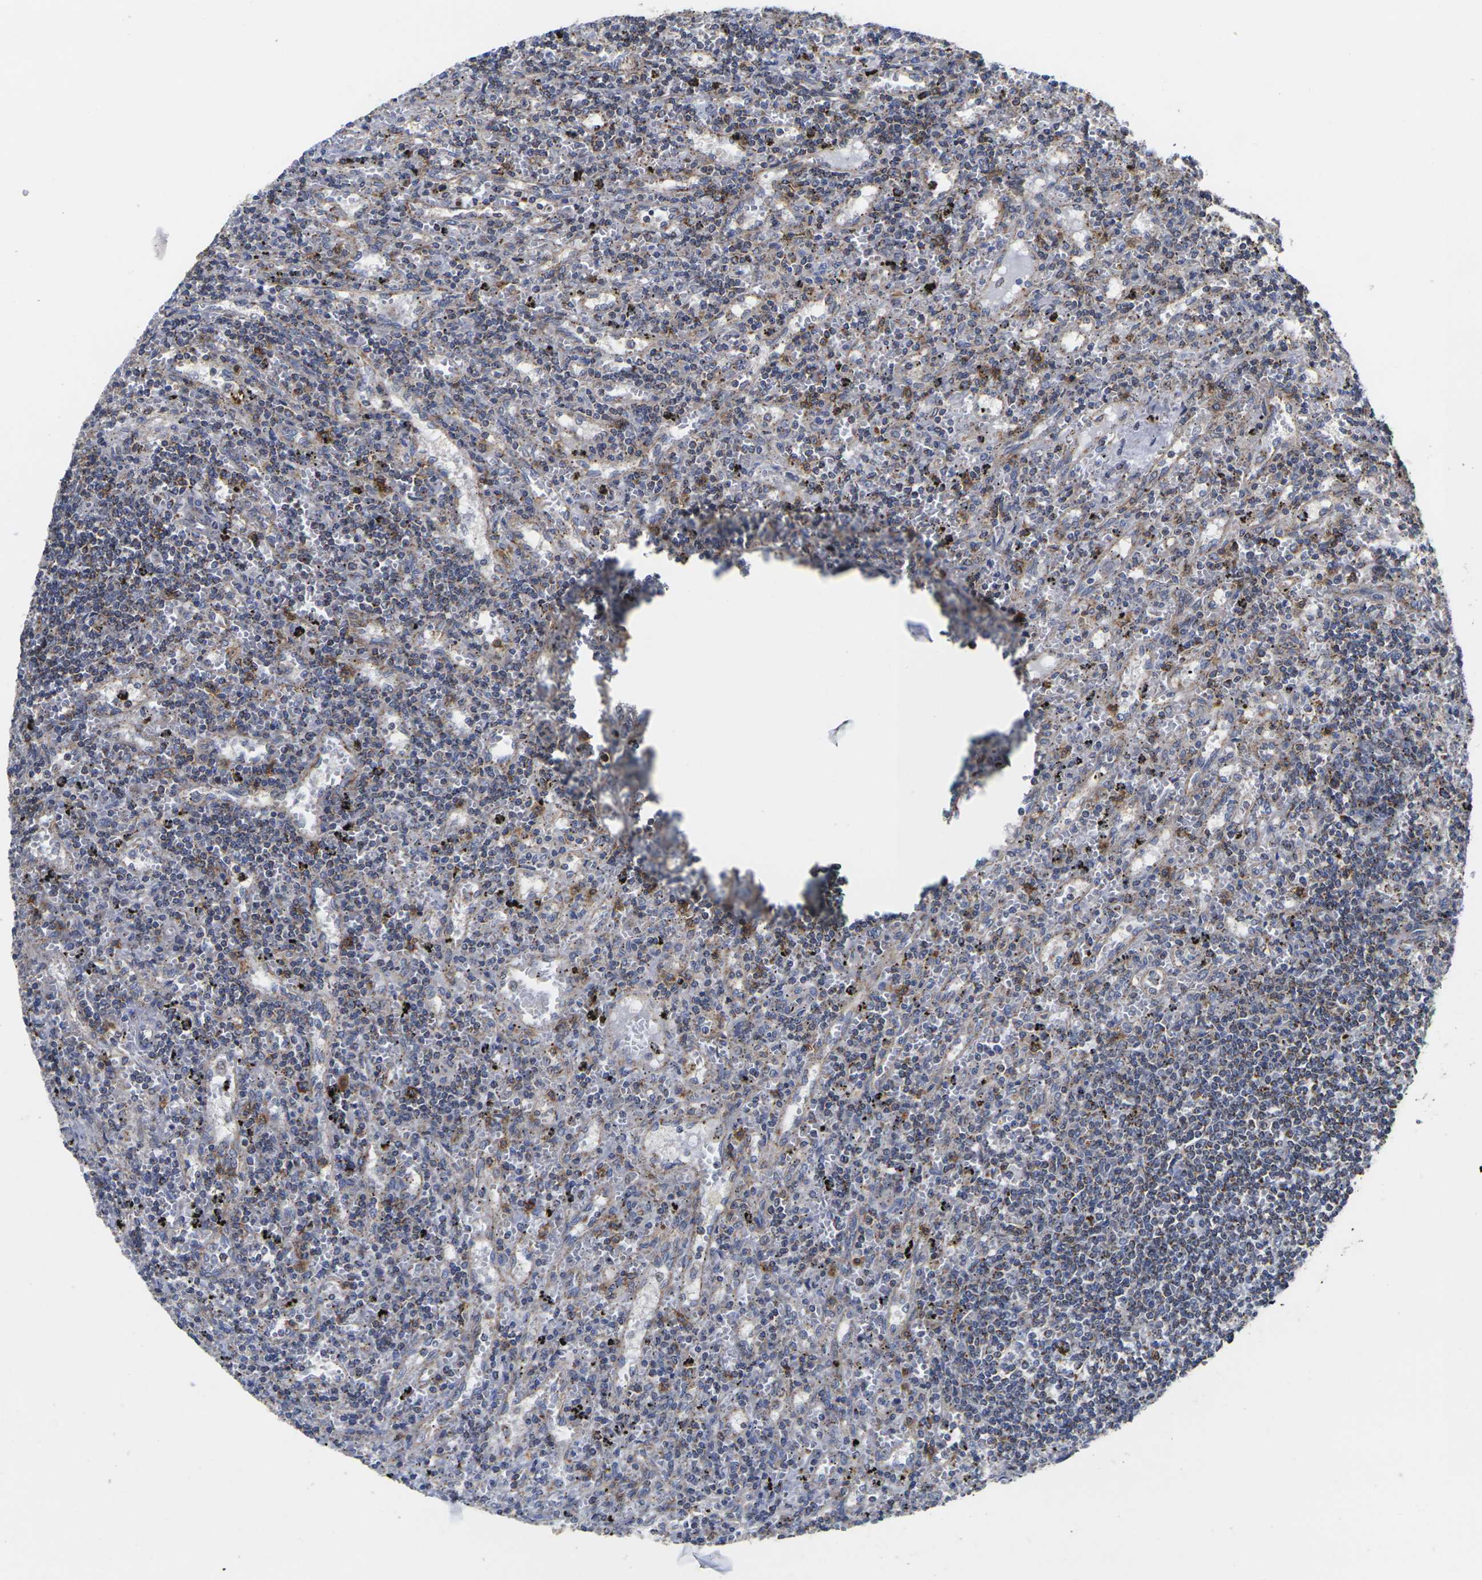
{"staining": {"intensity": "strong", "quantity": "25%-75%", "location": "cytoplasmic/membranous"}, "tissue": "lymphoma", "cell_type": "Tumor cells", "image_type": "cancer", "snomed": [{"axis": "morphology", "description": "Malignant lymphoma, non-Hodgkin's type, Low grade"}, {"axis": "topography", "description": "Spleen"}], "caption": "There is high levels of strong cytoplasmic/membranous expression in tumor cells of malignant lymphoma, non-Hodgkin's type (low-grade), as demonstrated by immunohistochemical staining (brown color).", "gene": "P2RY11", "patient": {"sex": "male", "age": 76}}